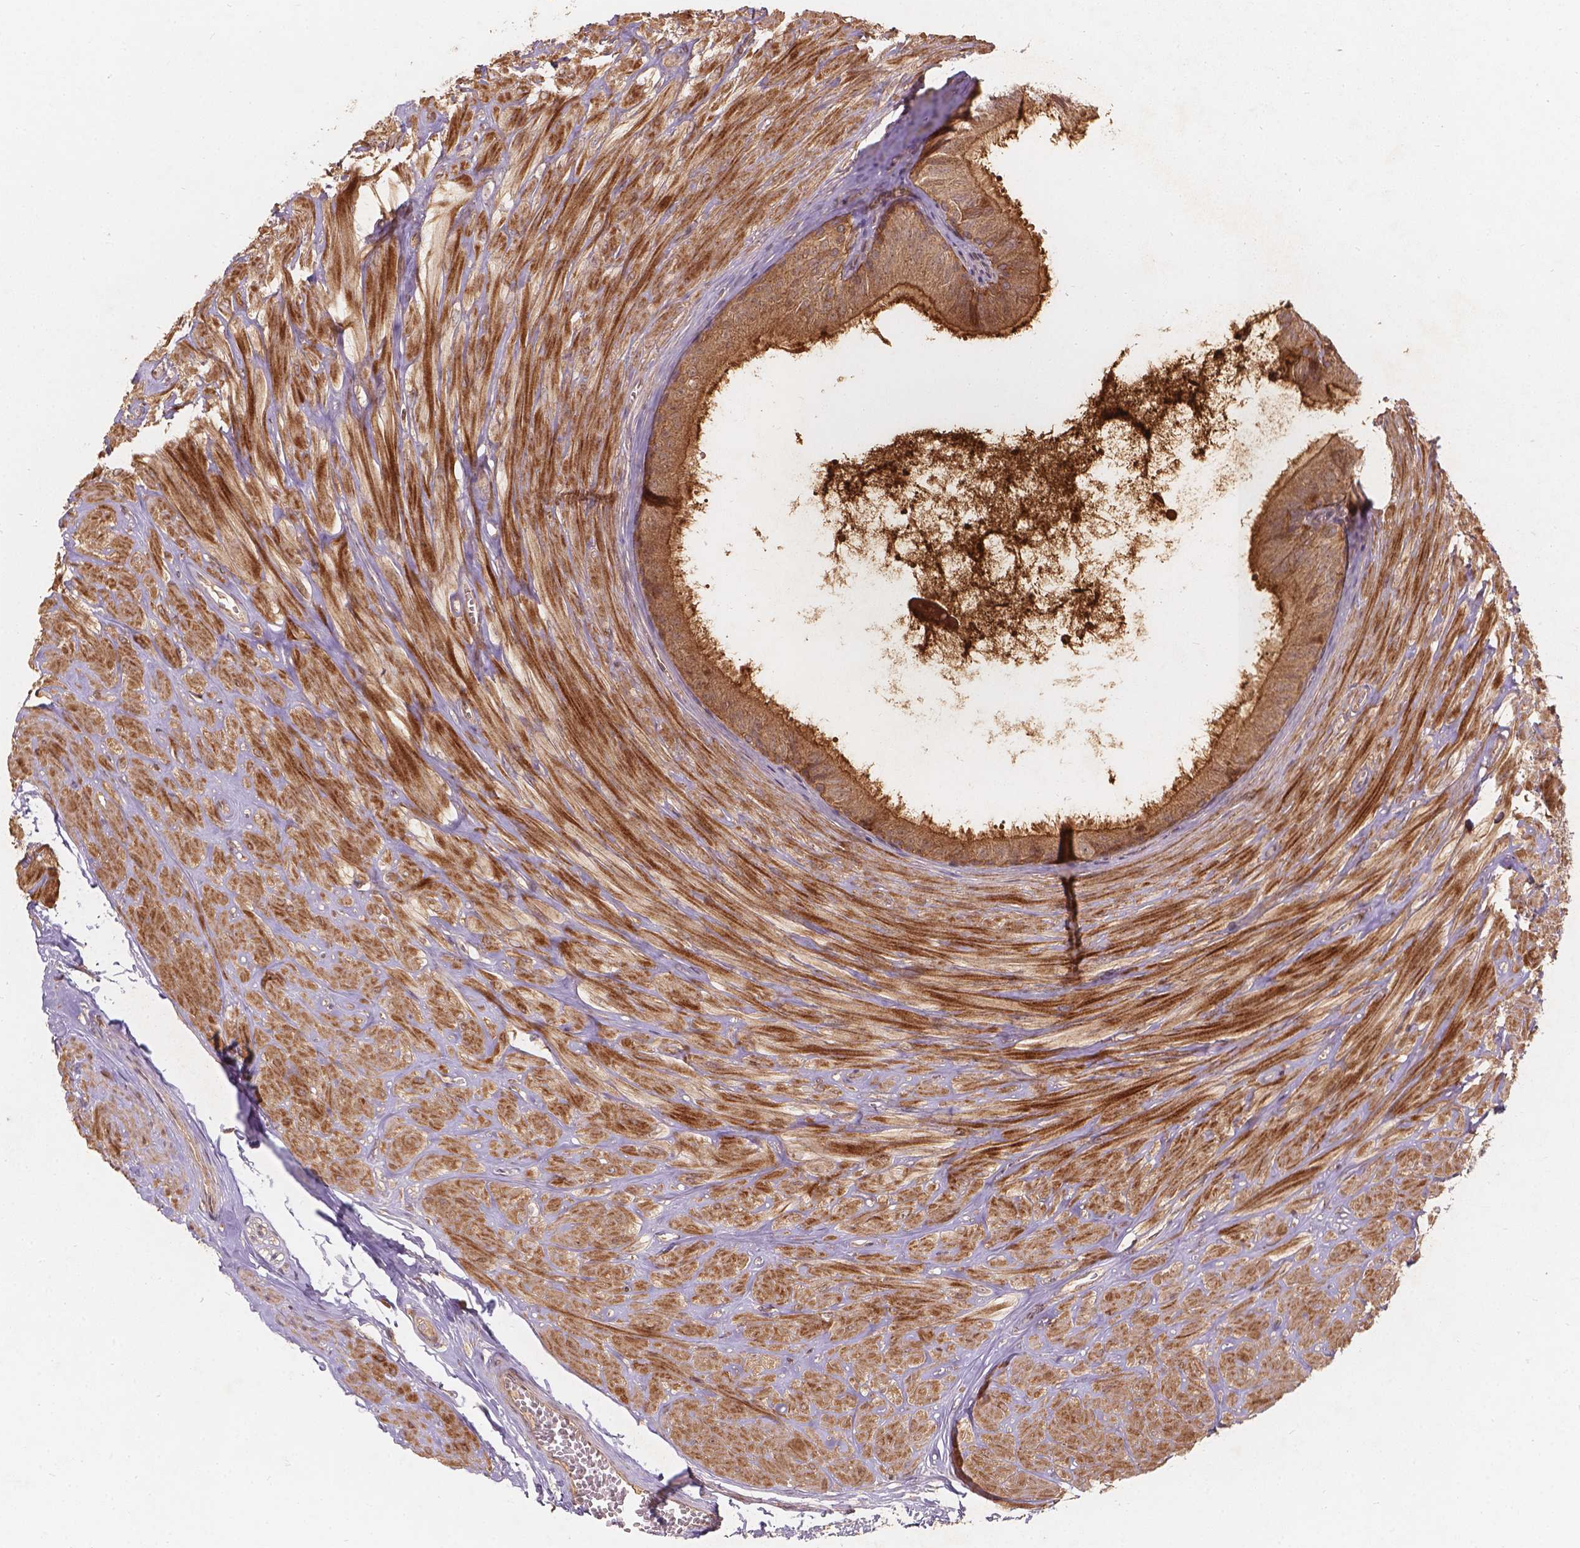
{"staining": {"intensity": "moderate", "quantity": ">75%", "location": "cytoplasmic/membranous"}, "tissue": "epididymis", "cell_type": "Glandular cells", "image_type": "normal", "snomed": [{"axis": "morphology", "description": "Normal tissue, NOS"}, {"axis": "topography", "description": "Epididymis"}], "caption": "This is a micrograph of immunohistochemistry (IHC) staining of unremarkable epididymis, which shows moderate positivity in the cytoplasmic/membranous of glandular cells.", "gene": "XPR1", "patient": {"sex": "male", "age": 37}}